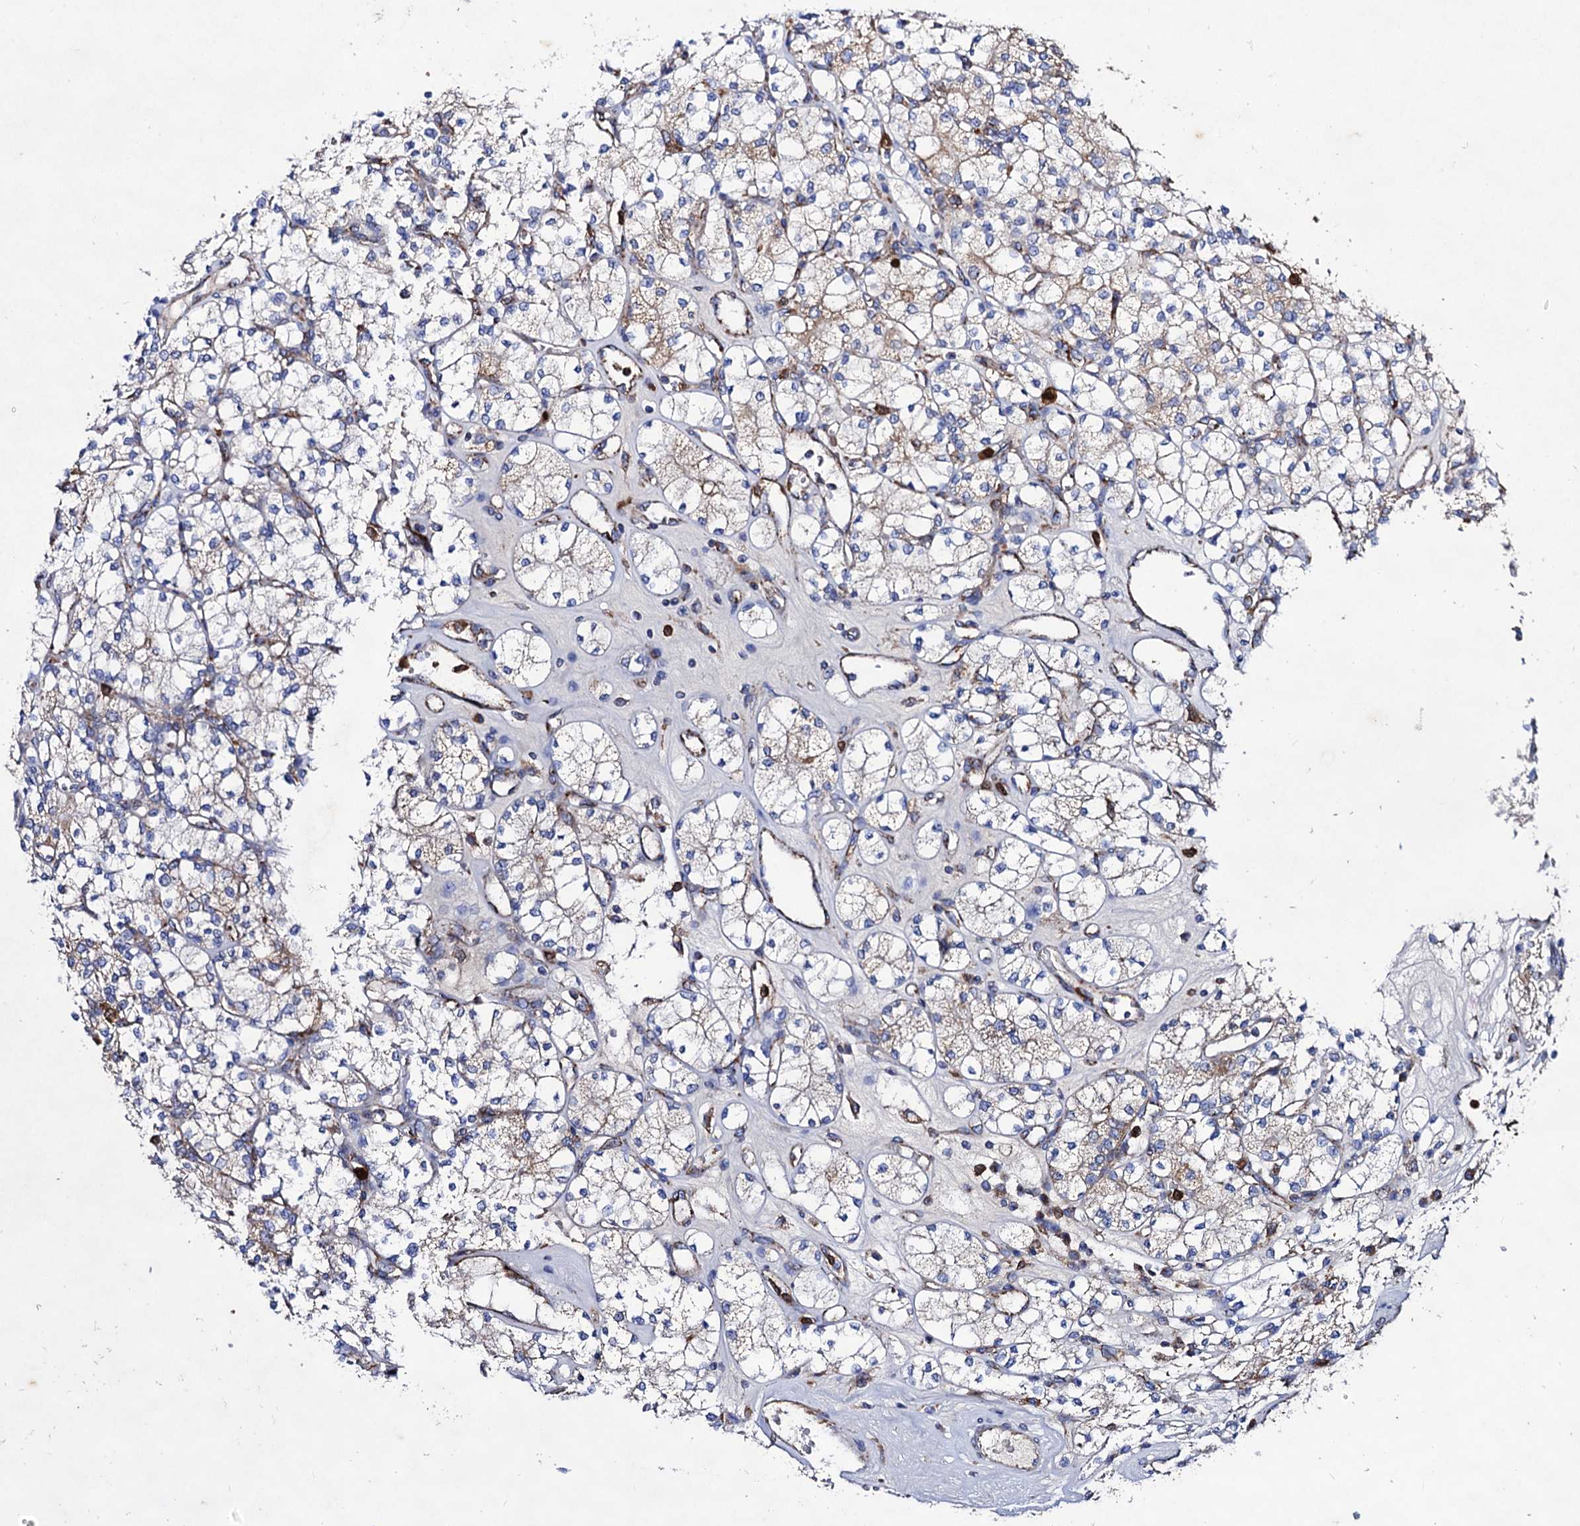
{"staining": {"intensity": "moderate", "quantity": "25%-75%", "location": "cytoplasmic/membranous"}, "tissue": "renal cancer", "cell_type": "Tumor cells", "image_type": "cancer", "snomed": [{"axis": "morphology", "description": "Adenocarcinoma, NOS"}, {"axis": "topography", "description": "Kidney"}], "caption": "Adenocarcinoma (renal) stained for a protein (brown) exhibits moderate cytoplasmic/membranous positive positivity in about 25%-75% of tumor cells.", "gene": "ACAD9", "patient": {"sex": "male", "age": 77}}